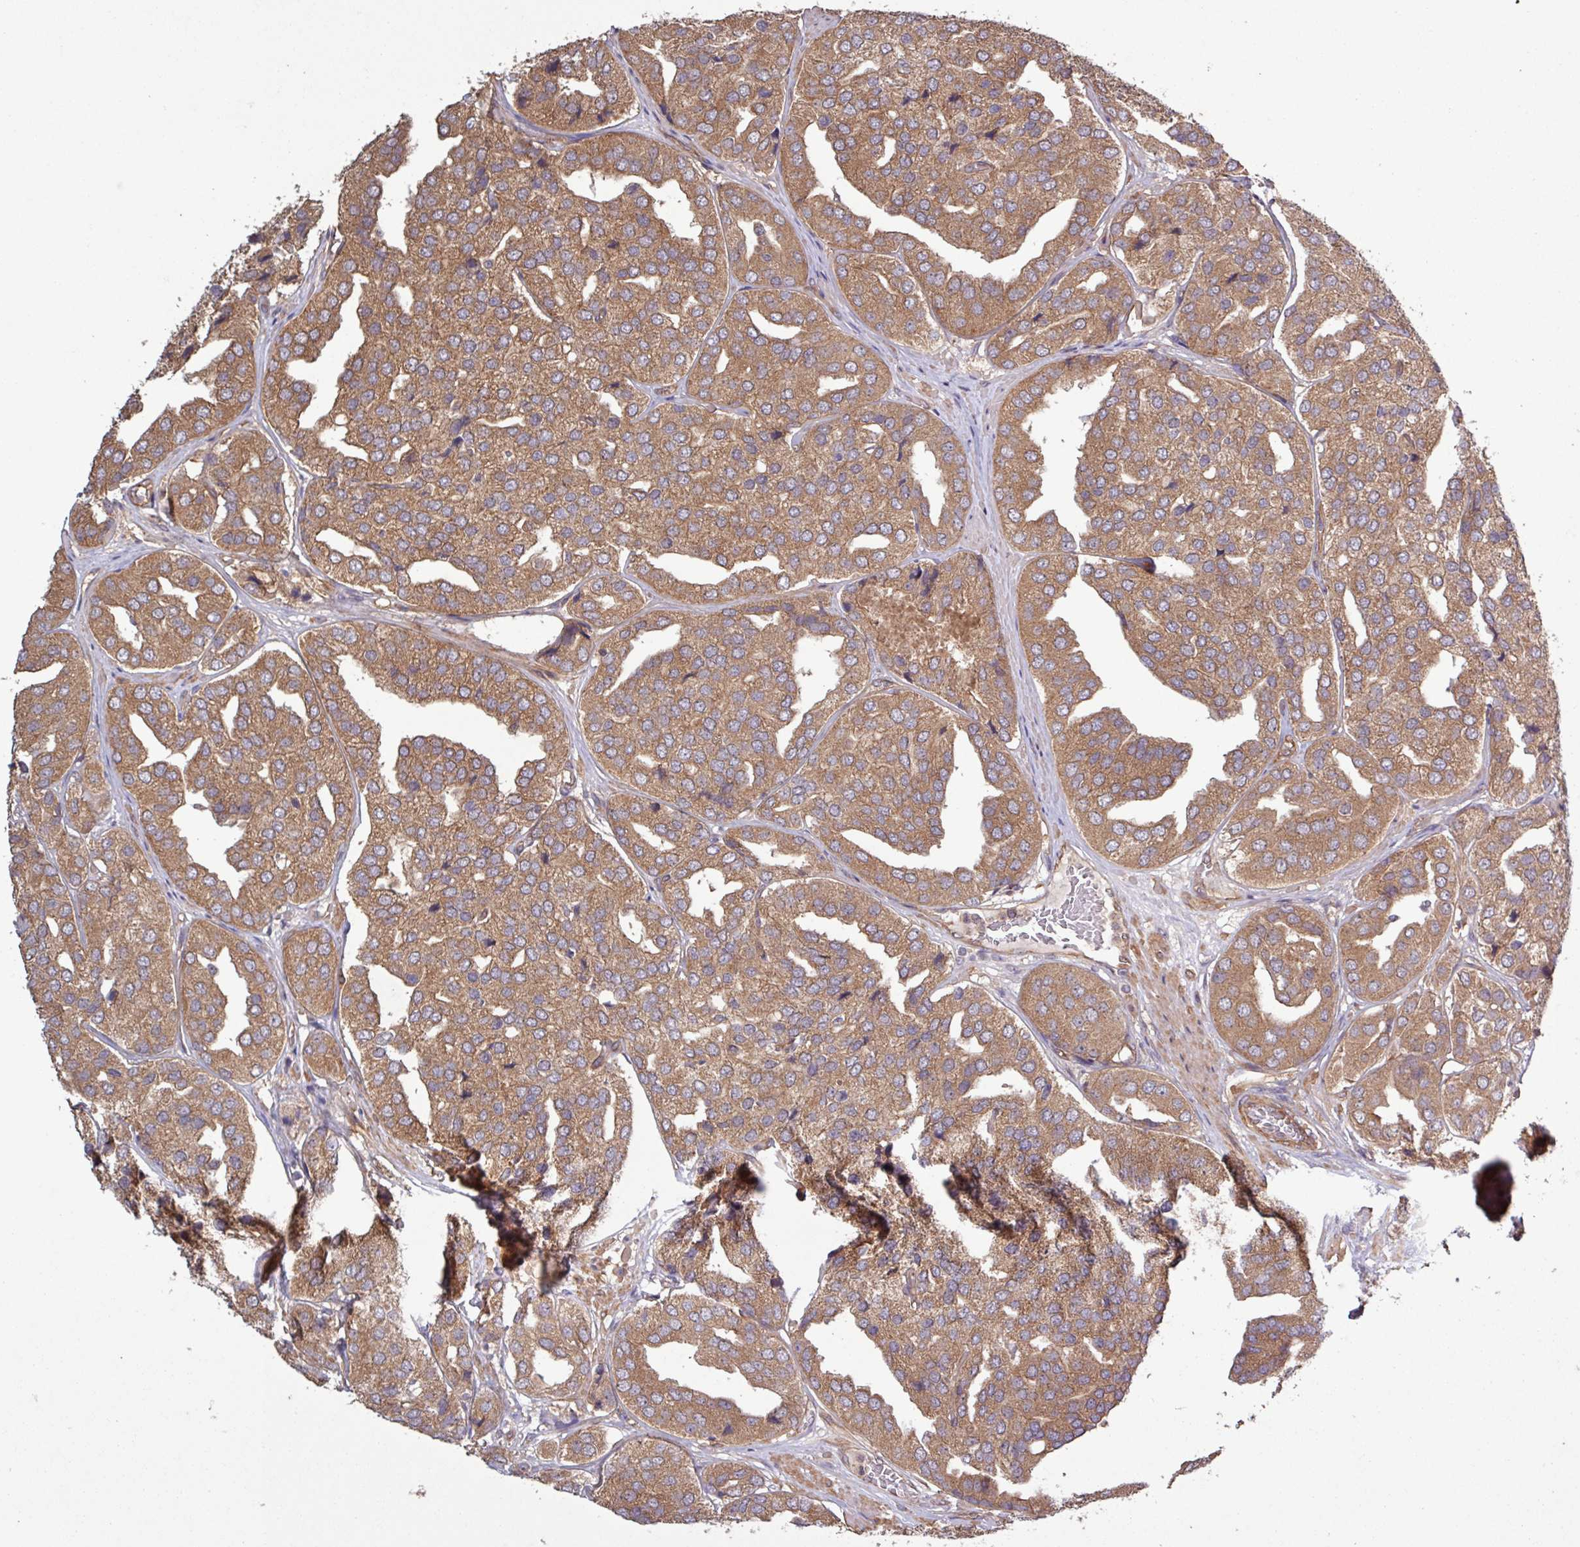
{"staining": {"intensity": "moderate", "quantity": ">75%", "location": "cytoplasmic/membranous"}, "tissue": "prostate cancer", "cell_type": "Tumor cells", "image_type": "cancer", "snomed": [{"axis": "morphology", "description": "Adenocarcinoma, High grade"}, {"axis": "topography", "description": "Prostate"}], "caption": "About >75% of tumor cells in high-grade adenocarcinoma (prostate) show moderate cytoplasmic/membranous protein staining as visualized by brown immunohistochemical staining.", "gene": "TRABD2A", "patient": {"sex": "male", "age": 63}}